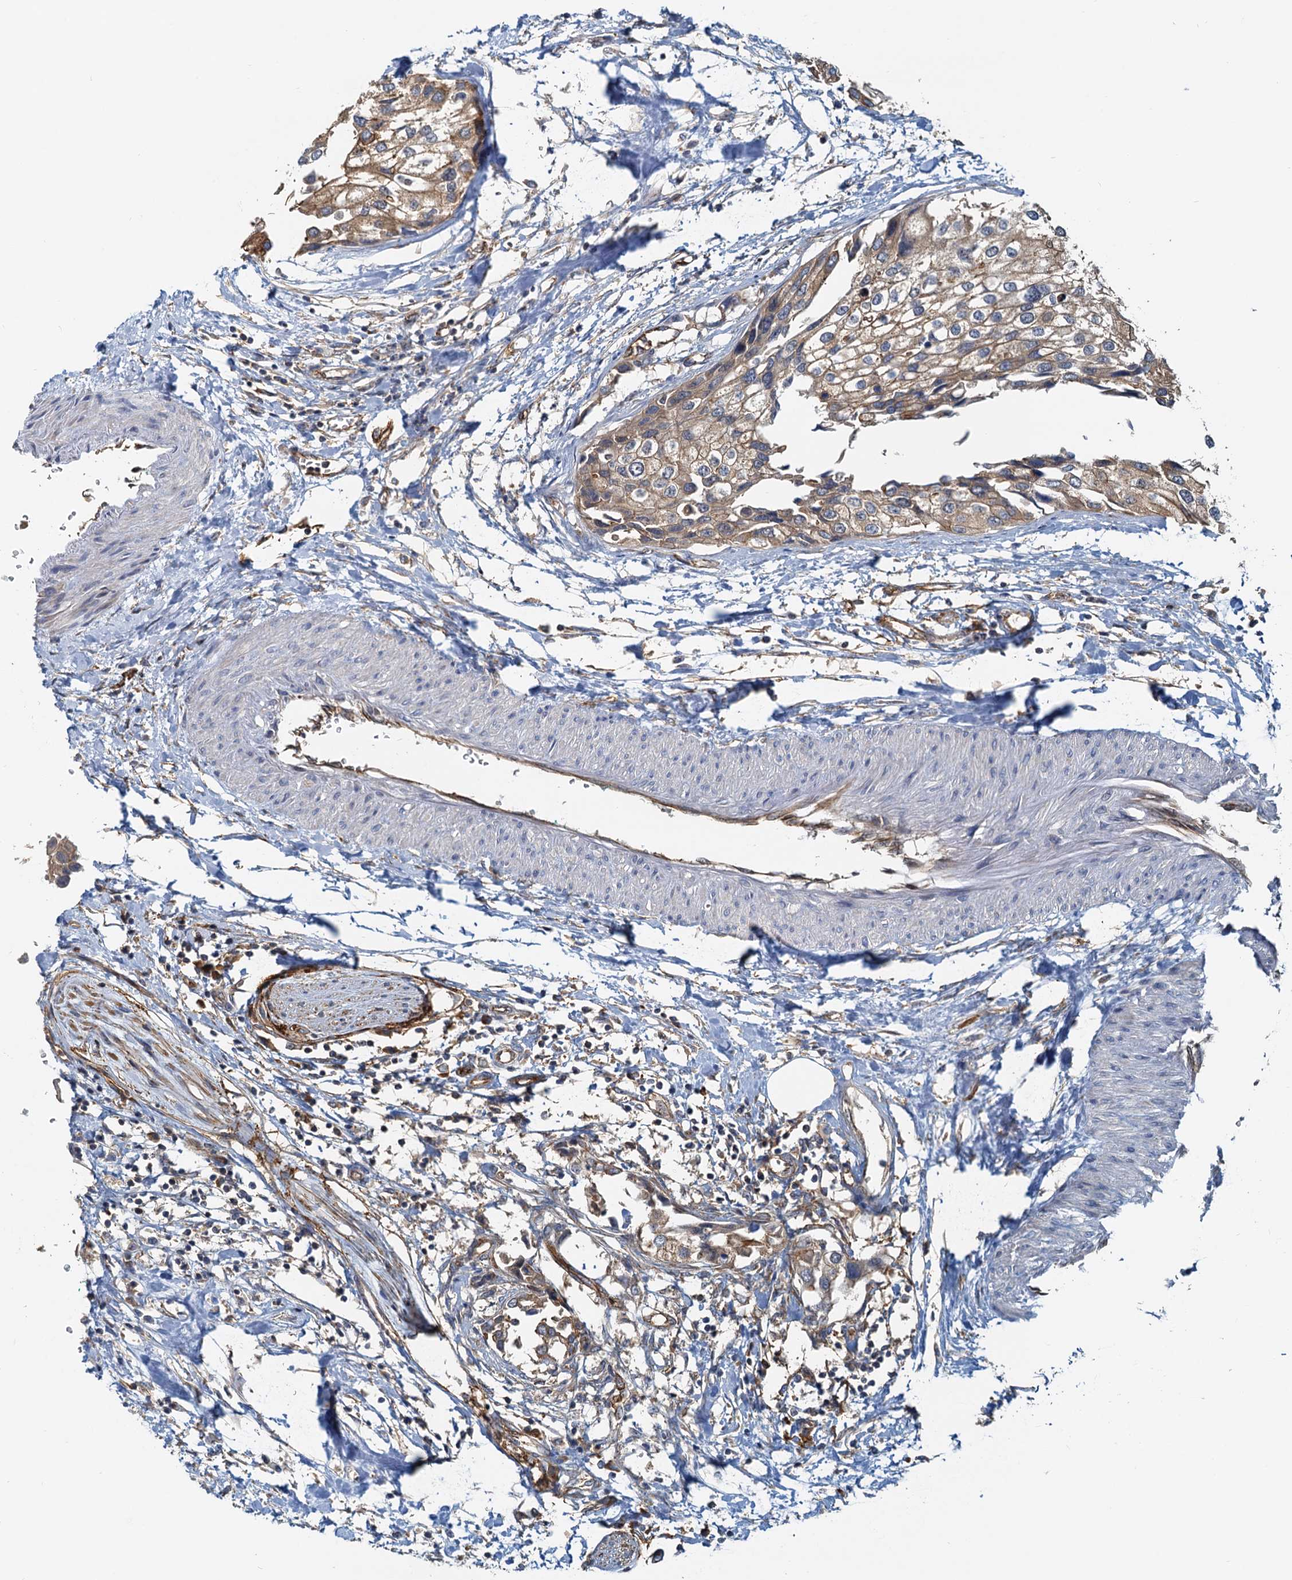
{"staining": {"intensity": "moderate", "quantity": ">75%", "location": "cytoplasmic/membranous"}, "tissue": "urothelial cancer", "cell_type": "Tumor cells", "image_type": "cancer", "snomed": [{"axis": "morphology", "description": "Urothelial carcinoma, High grade"}, {"axis": "topography", "description": "Urinary bladder"}], "caption": "Protein analysis of urothelial cancer tissue displays moderate cytoplasmic/membranous staining in about >75% of tumor cells.", "gene": "NIPAL3", "patient": {"sex": "male", "age": 64}}